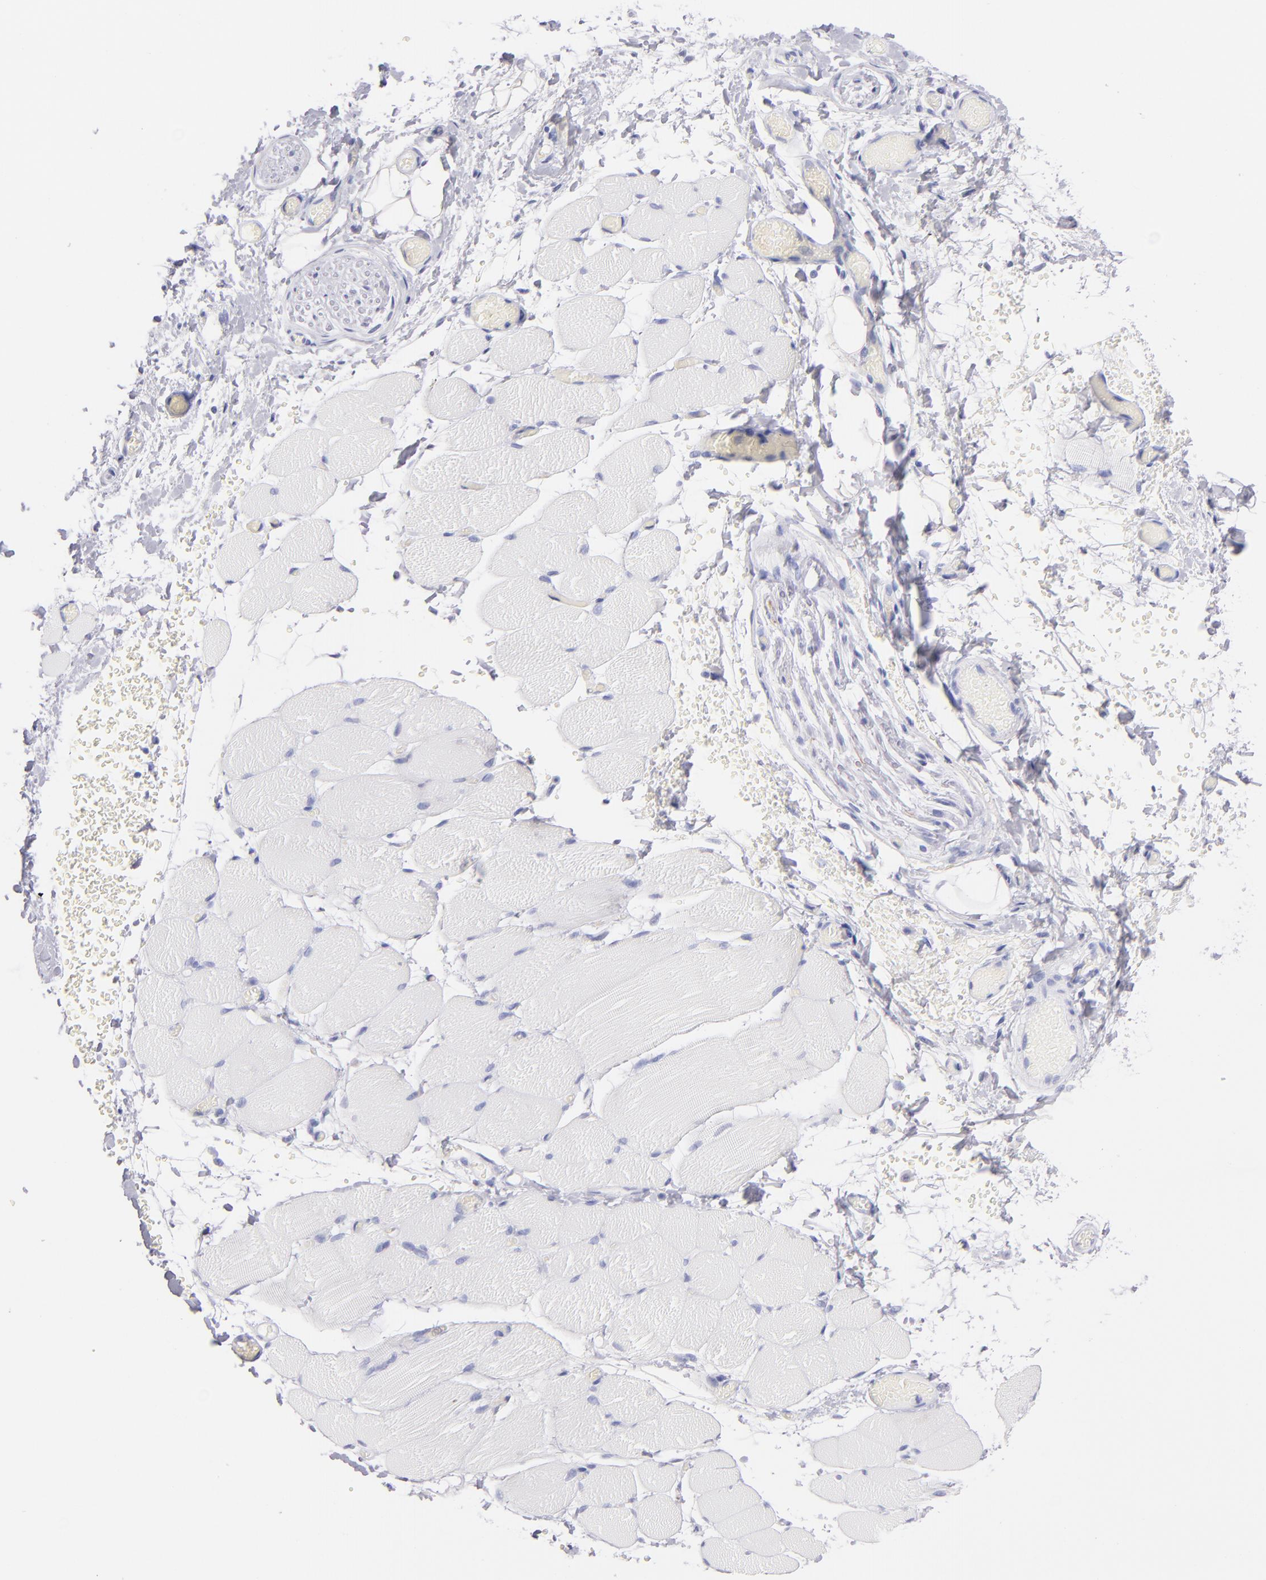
{"staining": {"intensity": "negative", "quantity": "none", "location": "none"}, "tissue": "skeletal muscle", "cell_type": "Myocytes", "image_type": "normal", "snomed": [{"axis": "morphology", "description": "Normal tissue, NOS"}, {"axis": "topography", "description": "Skeletal muscle"}, {"axis": "topography", "description": "Soft tissue"}], "caption": "This is an immunohistochemistry histopathology image of normal skeletal muscle. There is no expression in myocytes.", "gene": "PRPH", "patient": {"sex": "female", "age": 58}}